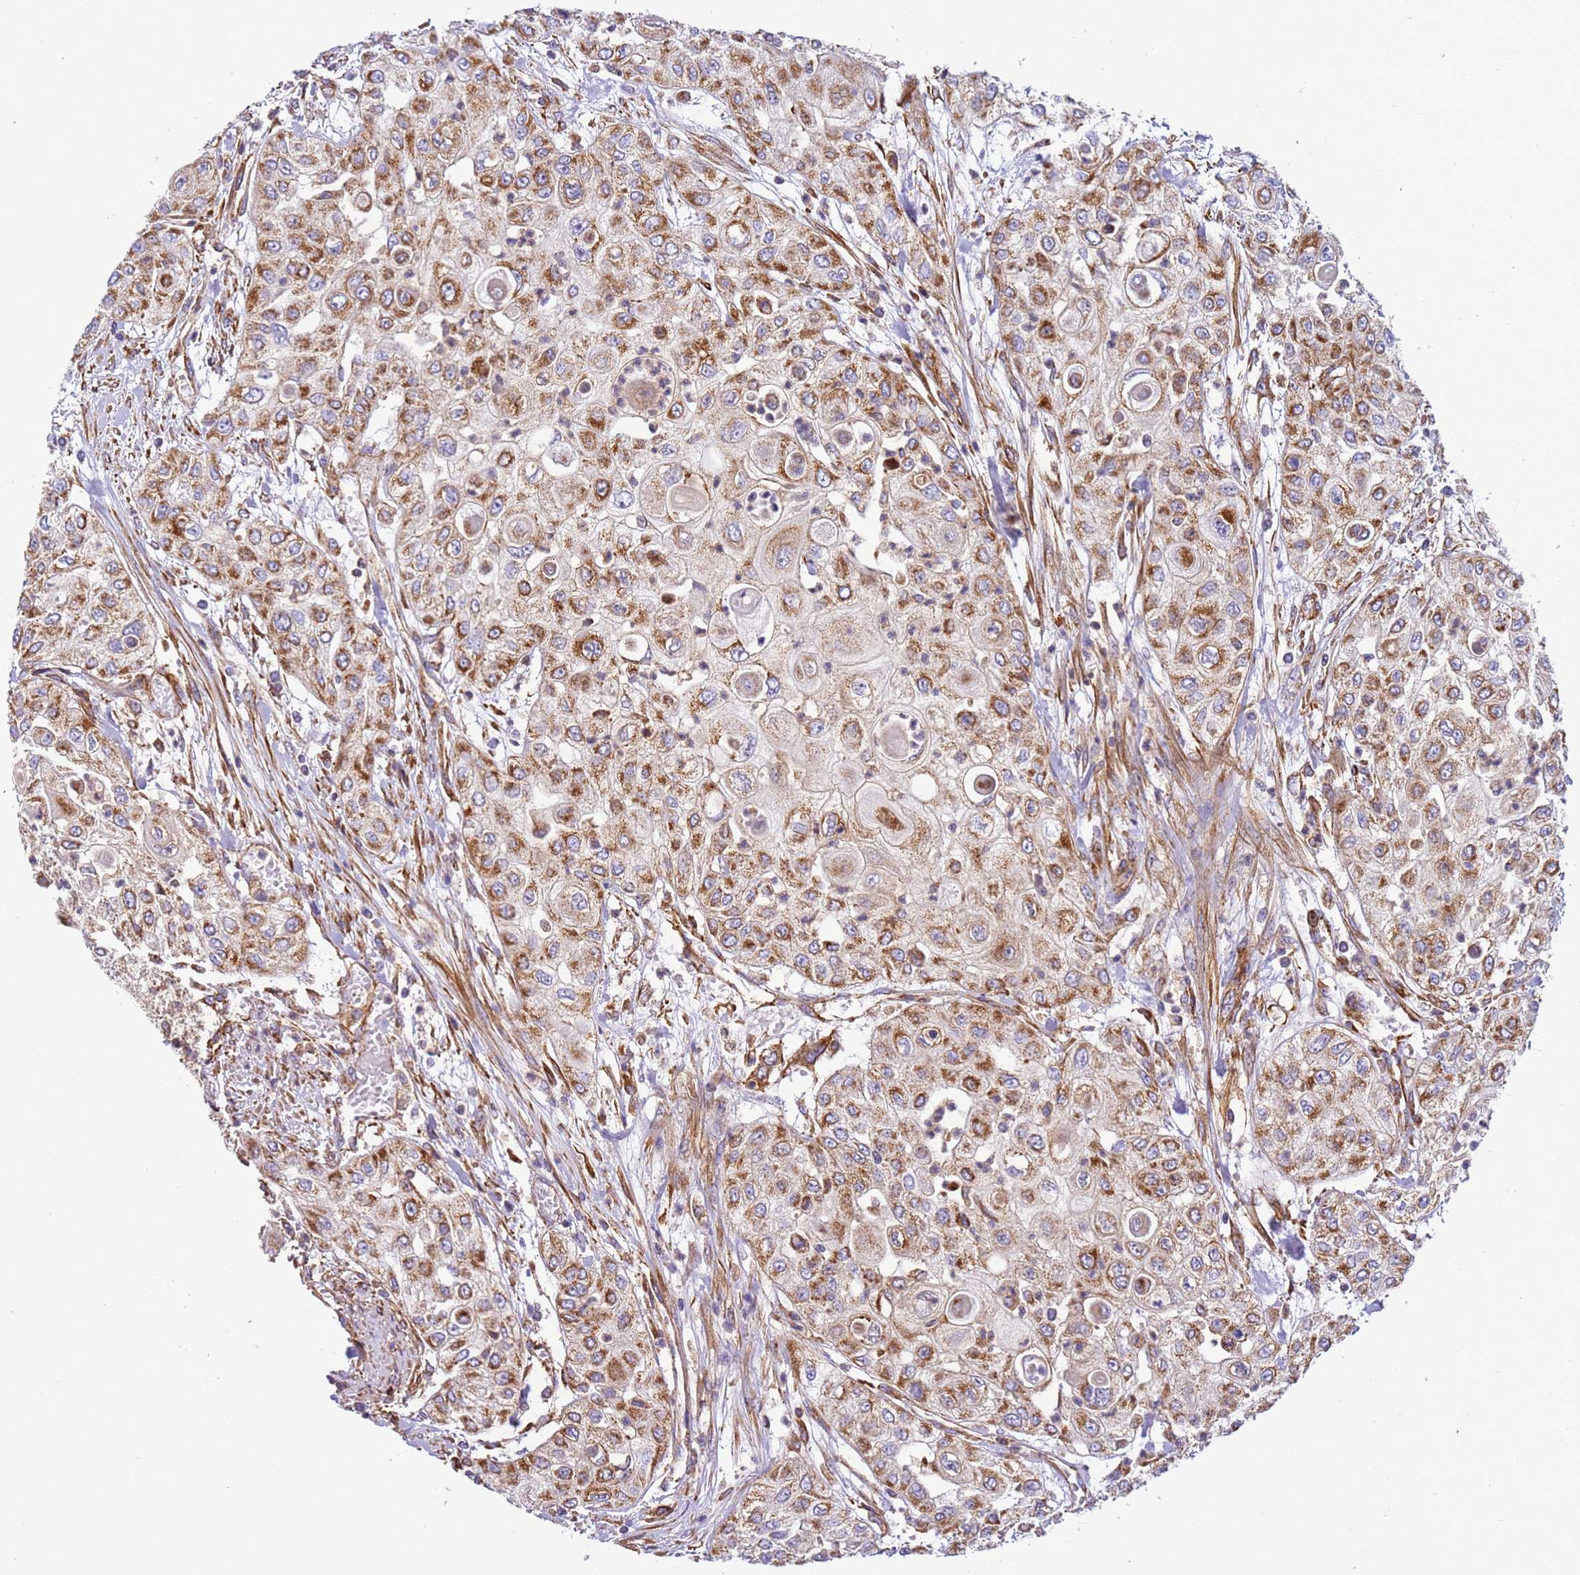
{"staining": {"intensity": "moderate", "quantity": ">75%", "location": "cytoplasmic/membranous"}, "tissue": "urothelial cancer", "cell_type": "Tumor cells", "image_type": "cancer", "snomed": [{"axis": "morphology", "description": "Urothelial carcinoma, High grade"}, {"axis": "topography", "description": "Urinary bladder"}], "caption": "An image of human urothelial cancer stained for a protein exhibits moderate cytoplasmic/membranous brown staining in tumor cells. The staining was performed using DAB (3,3'-diaminobenzidine) to visualize the protein expression in brown, while the nuclei were stained in blue with hematoxylin (Magnification: 20x).", "gene": "MRPL20", "patient": {"sex": "female", "age": 79}}